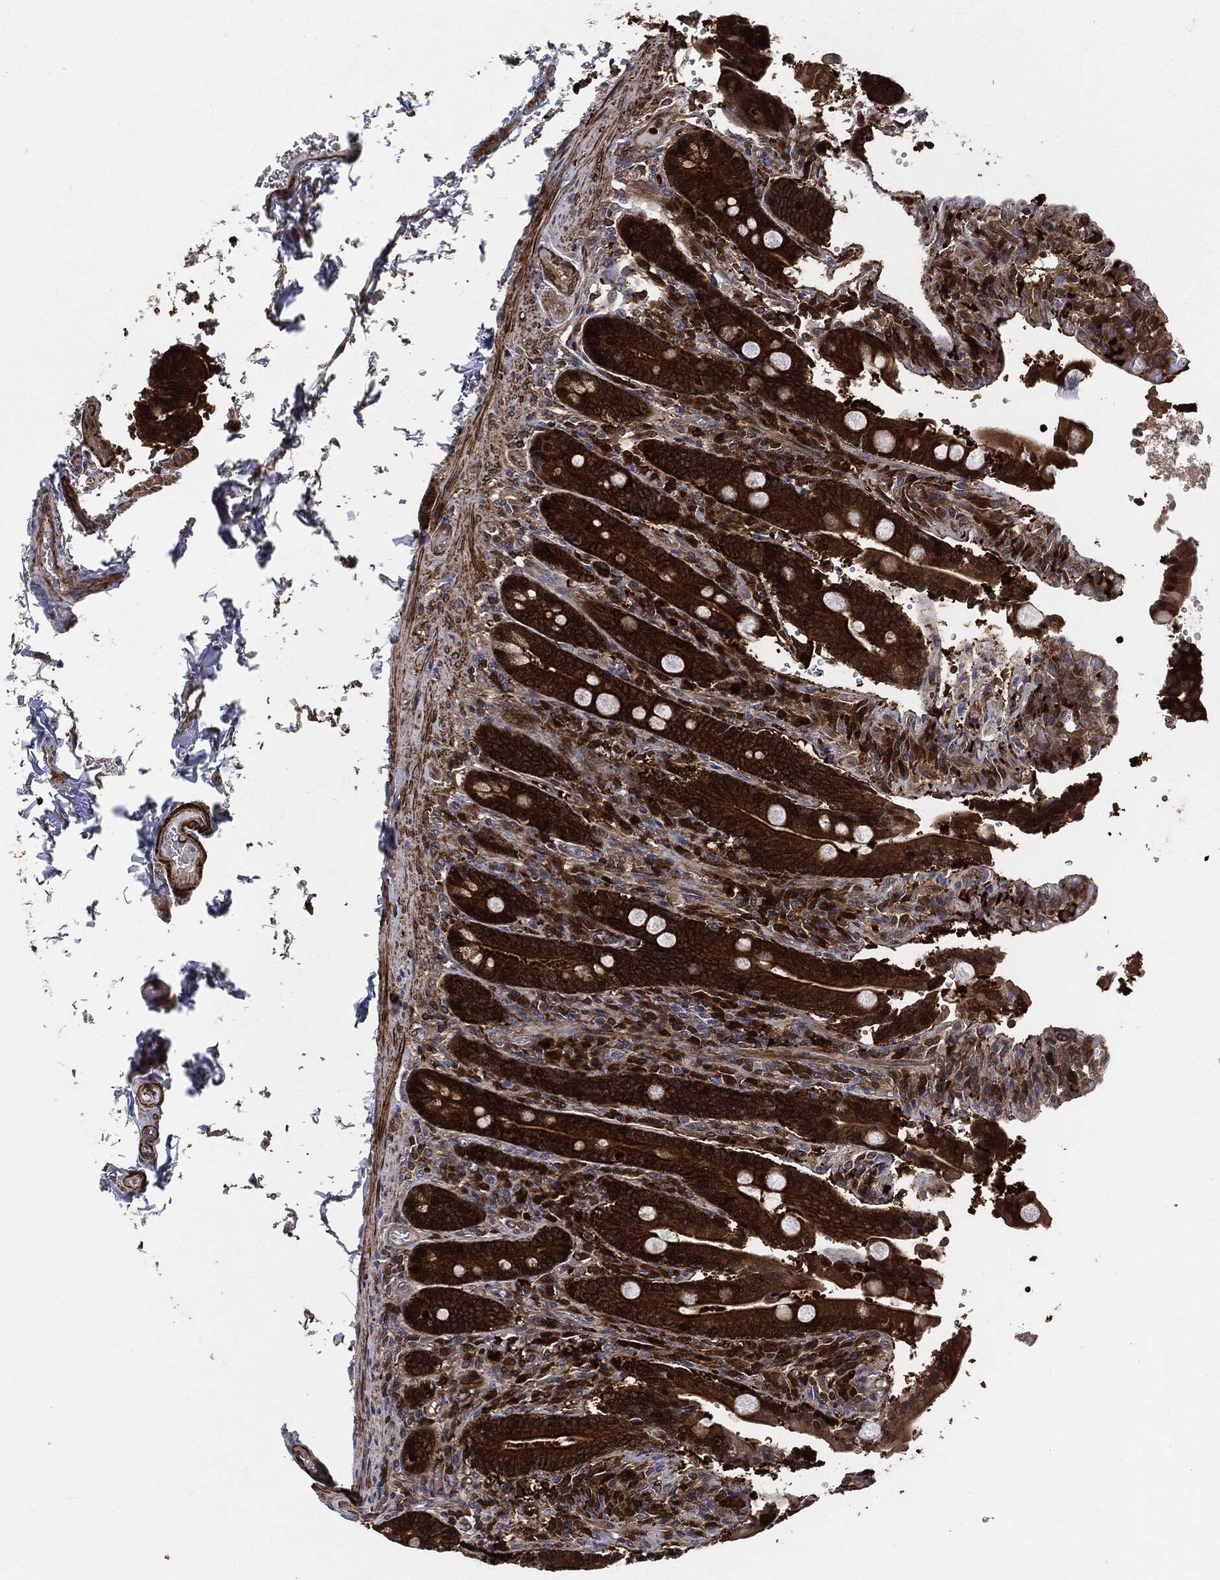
{"staining": {"intensity": "strong", "quantity": ">75%", "location": "cytoplasmic/membranous"}, "tissue": "duodenum", "cell_type": "Glandular cells", "image_type": "normal", "snomed": [{"axis": "morphology", "description": "Normal tissue, NOS"}, {"axis": "topography", "description": "Duodenum"}], "caption": "Protein expression analysis of benign human duodenum reveals strong cytoplasmic/membranous staining in approximately >75% of glandular cells.", "gene": "PRDX2", "patient": {"sex": "female", "age": 62}}